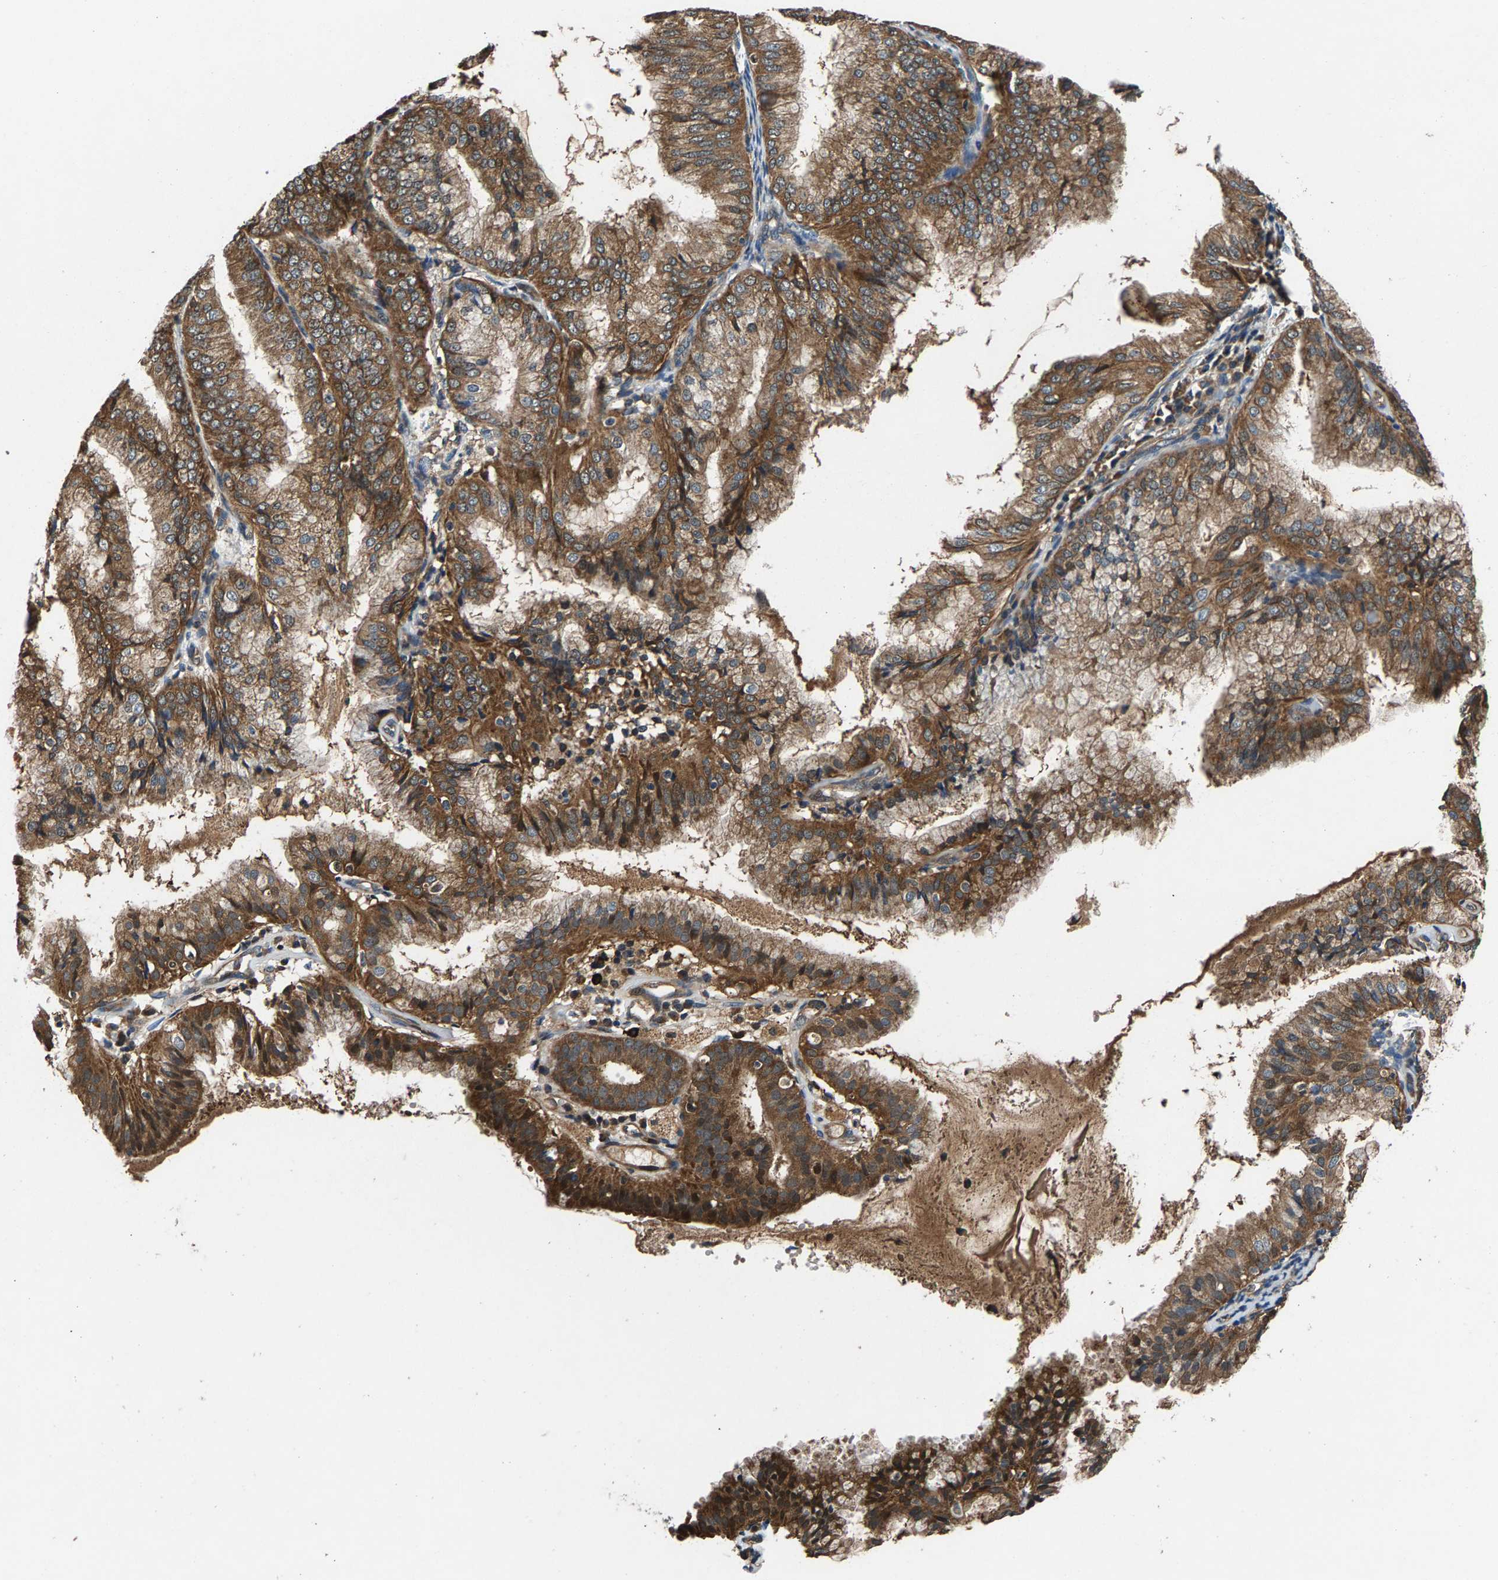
{"staining": {"intensity": "moderate", "quantity": ">75%", "location": "cytoplasmic/membranous"}, "tissue": "endometrial cancer", "cell_type": "Tumor cells", "image_type": "cancer", "snomed": [{"axis": "morphology", "description": "Adenocarcinoma, NOS"}, {"axis": "topography", "description": "Endometrium"}], "caption": "Endometrial cancer was stained to show a protein in brown. There is medium levels of moderate cytoplasmic/membranous expression in about >75% of tumor cells. The staining is performed using DAB brown chromogen to label protein expression. The nuclei are counter-stained blue using hematoxylin.", "gene": "FAM78A", "patient": {"sex": "female", "age": 63}}